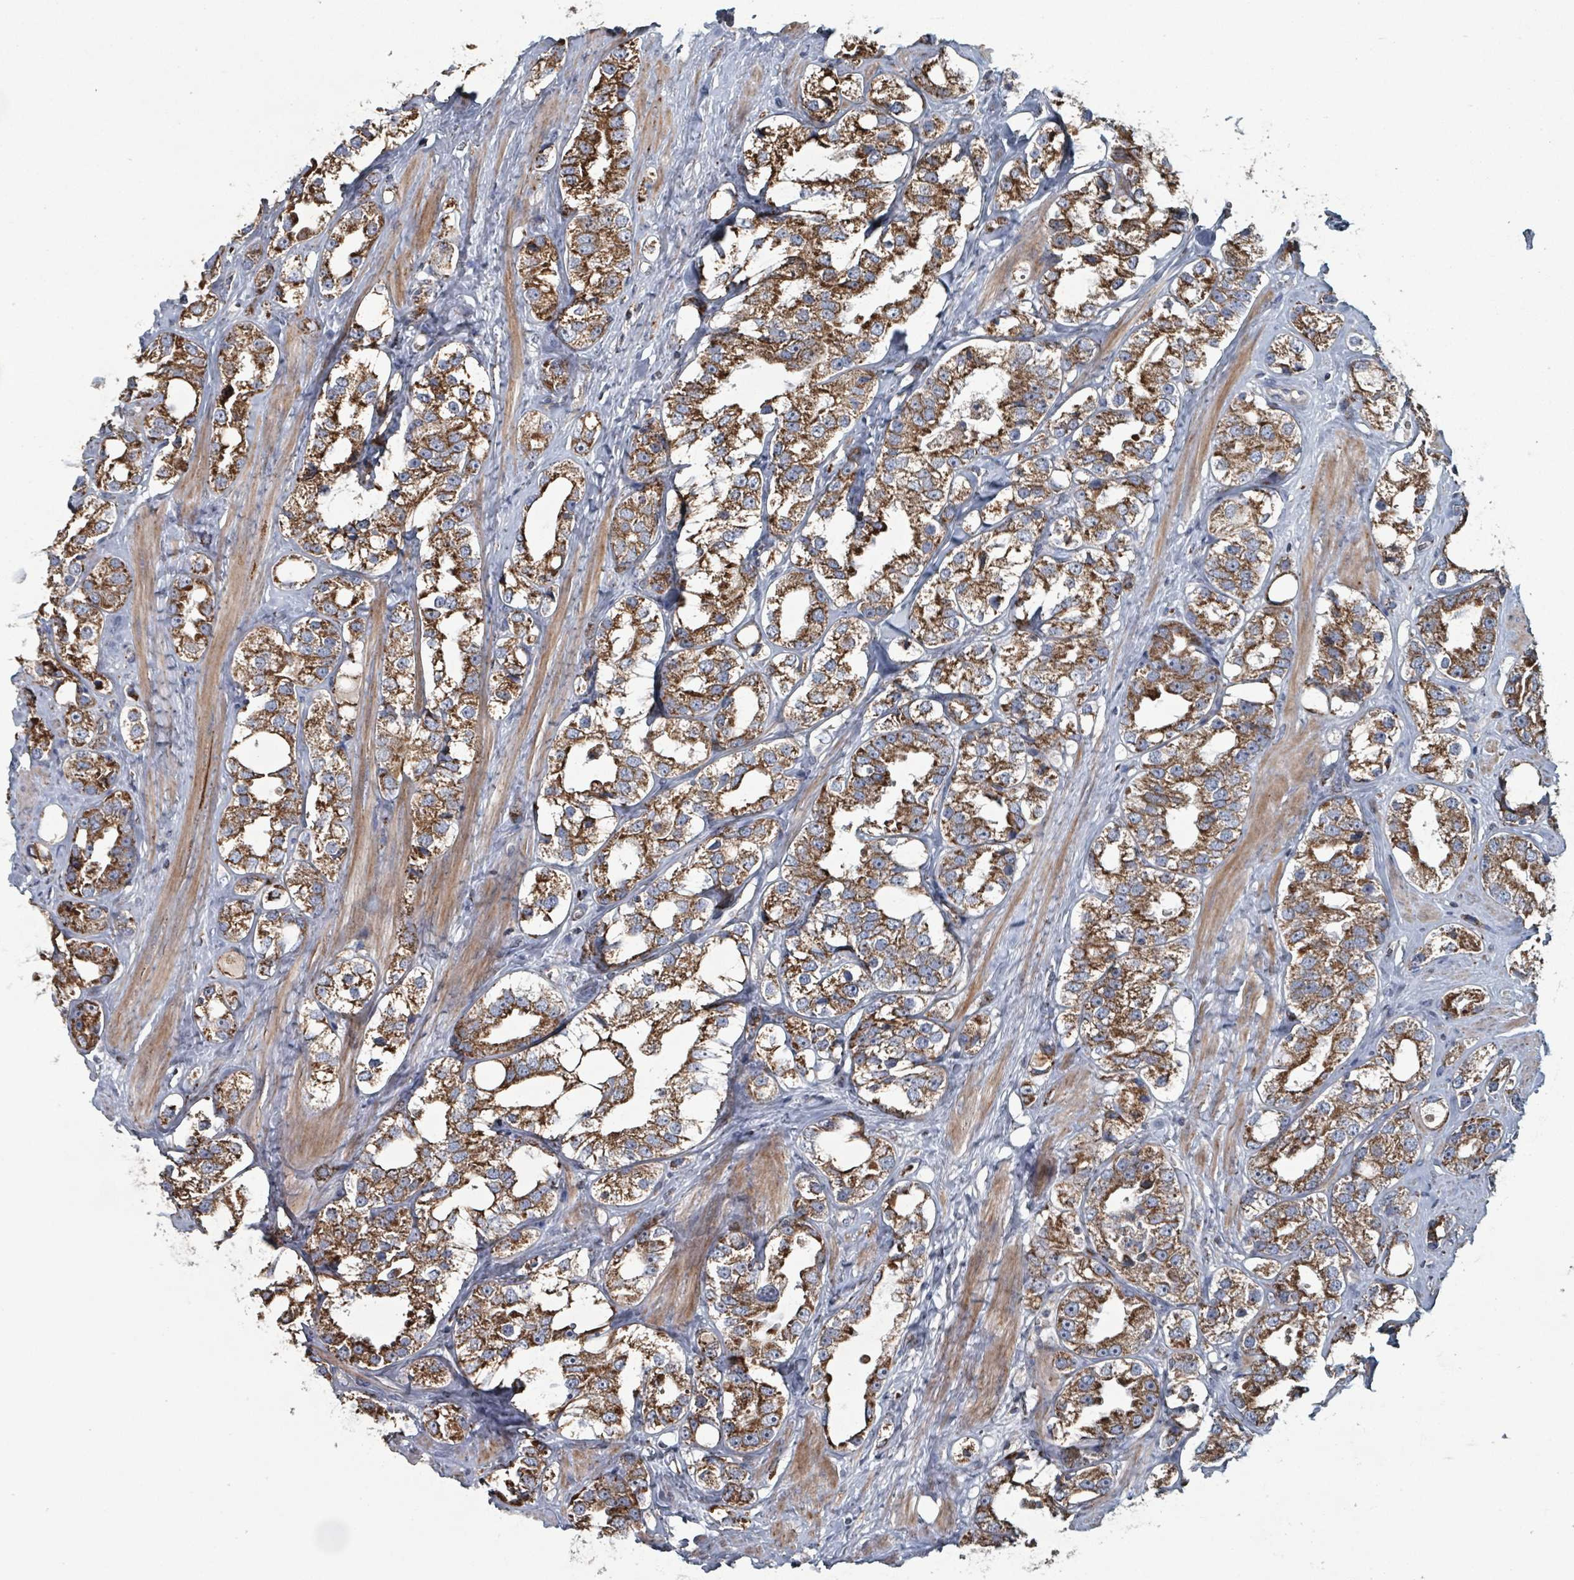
{"staining": {"intensity": "strong", "quantity": ">75%", "location": "cytoplasmic/membranous"}, "tissue": "prostate cancer", "cell_type": "Tumor cells", "image_type": "cancer", "snomed": [{"axis": "morphology", "description": "Adenocarcinoma, NOS"}, {"axis": "topography", "description": "Prostate"}], "caption": "Adenocarcinoma (prostate) stained with immunohistochemistry exhibits strong cytoplasmic/membranous staining in approximately >75% of tumor cells.", "gene": "ABHD18", "patient": {"sex": "male", "age": 79}}